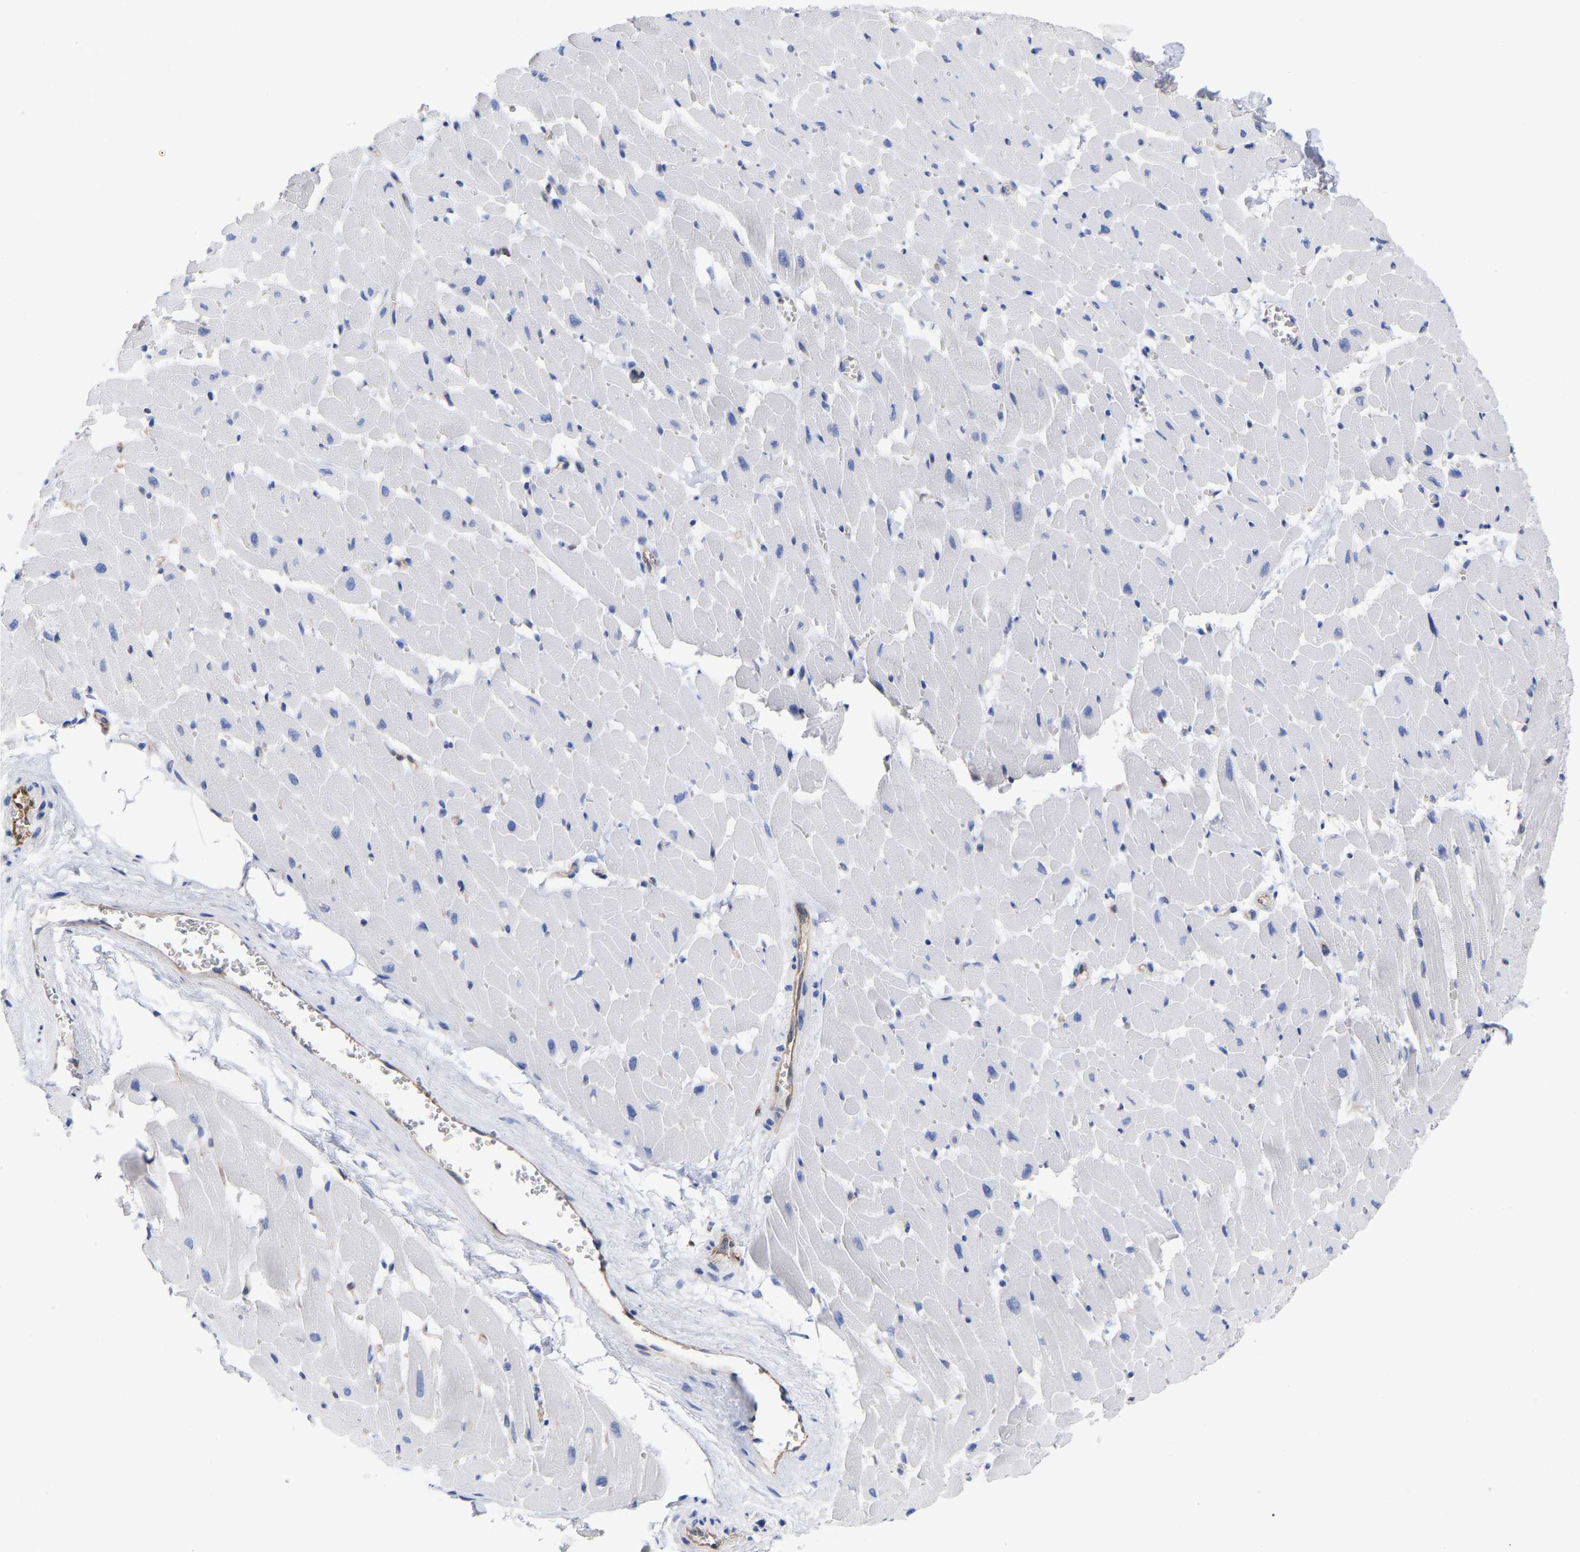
{"staining": {"intensity": "negative", "quantity": "none", "location": "none"}, "tissue": "heart muscle", "cell_type": "Cardiomyocytes", "image_type": "normal", "snomed": [{"axis": "morphology", "description": "Normal tissue, NOS"}, {"axis": "topography", "description": "Heart"}], "caption": "Immunohistochemistry (IHC) micrograph of unremarkable heart muscle stained for a protein (brown), which displays no expression in cardiomyocytes.", "gene": "GIMAP4", "patient": {"sex": "female", "age": 19}}